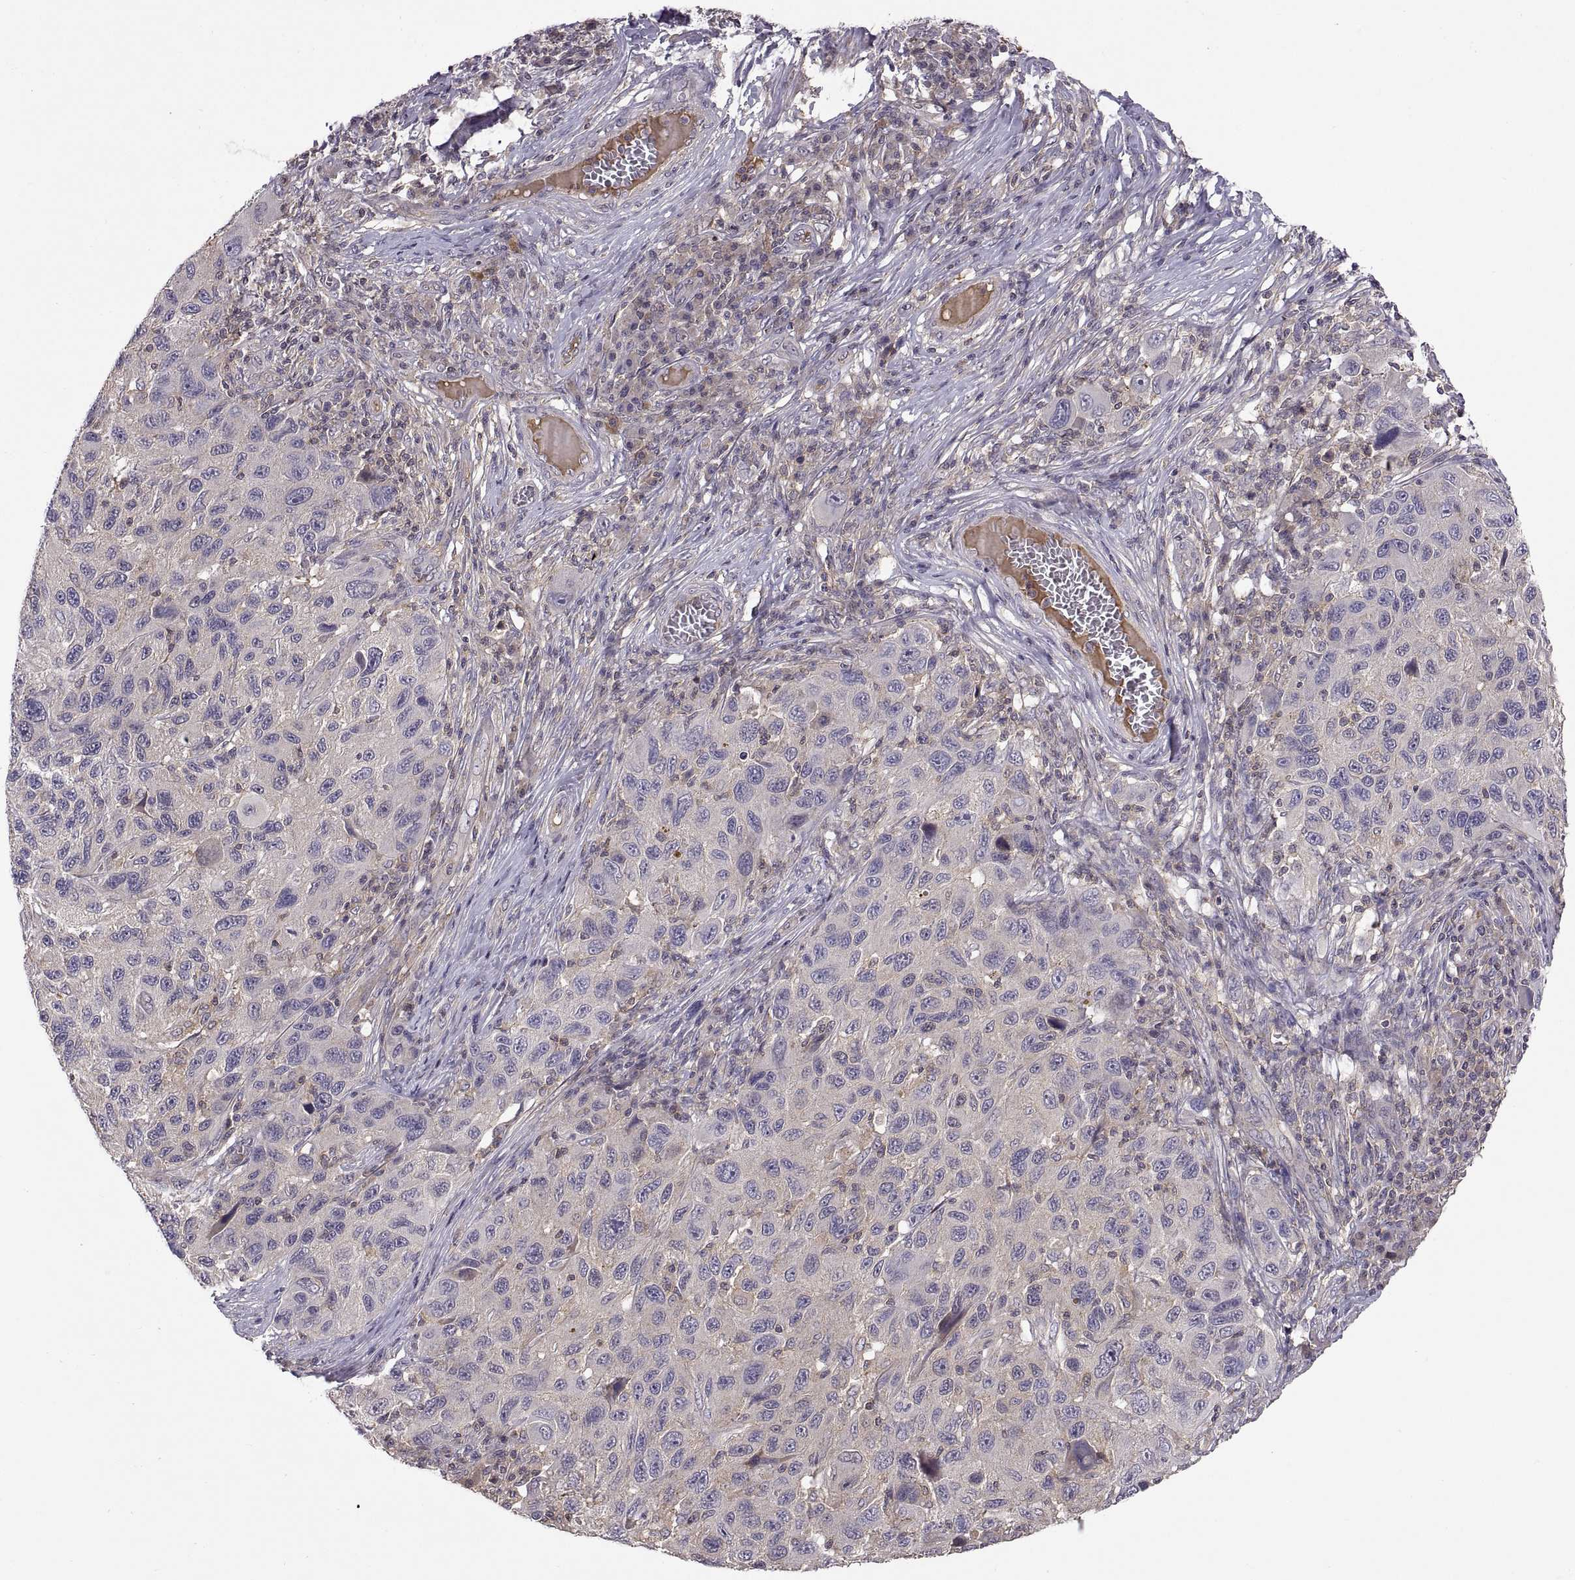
{"staining": {"intensity": "weak", "quantity": "<25%", "location": "cytoplasmic/membranous"}, "tissue": "melanoma", "cell_type": "Tumor cells", "image_type": "cancer", "snomed": [{"axis": "morphology", "description": "Malignant melanoma, NOS"}, {"axis": "topography", "description": "Skin"}], "caption": "An image of human malignant melanoma is negative for staining in tumor cells.", "gene": "NMNAT2", "patient": {"sex": "male", "age": 53}}